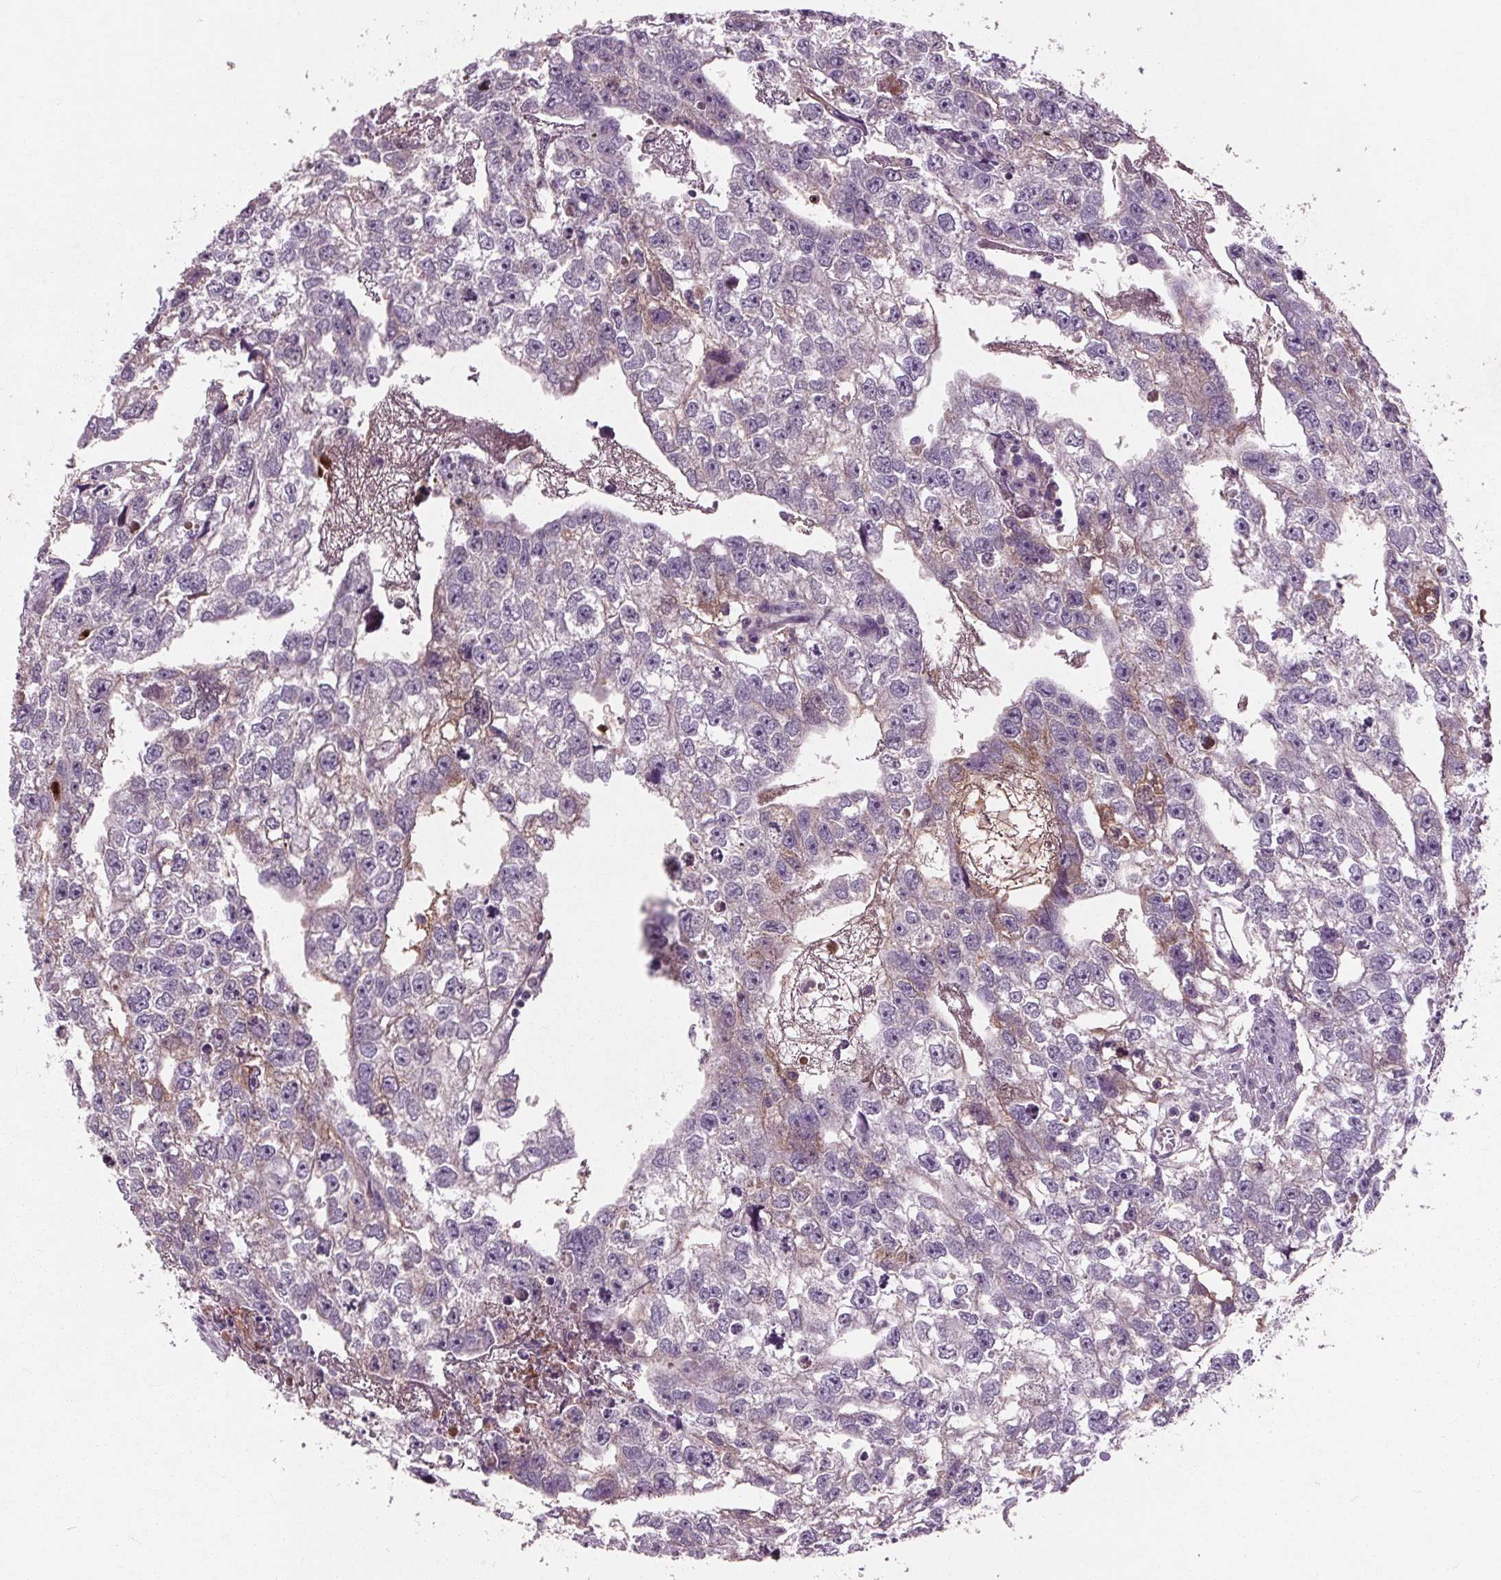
{"staining": {"intensity": "weak", "quantity": "<25%", "location": "cytoplasmic/membranous"}, "tissue": "testis cancer", "cell_type": "Tumor cells", "image_type": "cancer", "snomed": [{"axis": "morphology", "description": "Carcinoma, Embryonal, NOS"}, {"axis": "morphology", "description": "Teratoma, malignant, NOS"}, {"axis": "topography", "description": "Testis"}], "caption": "The histopathology image displays no significant staining in tumor cells of teratoma (malignant) (testis).", "gene": "C6", "patient": {"sex": "male", "age": 44}}